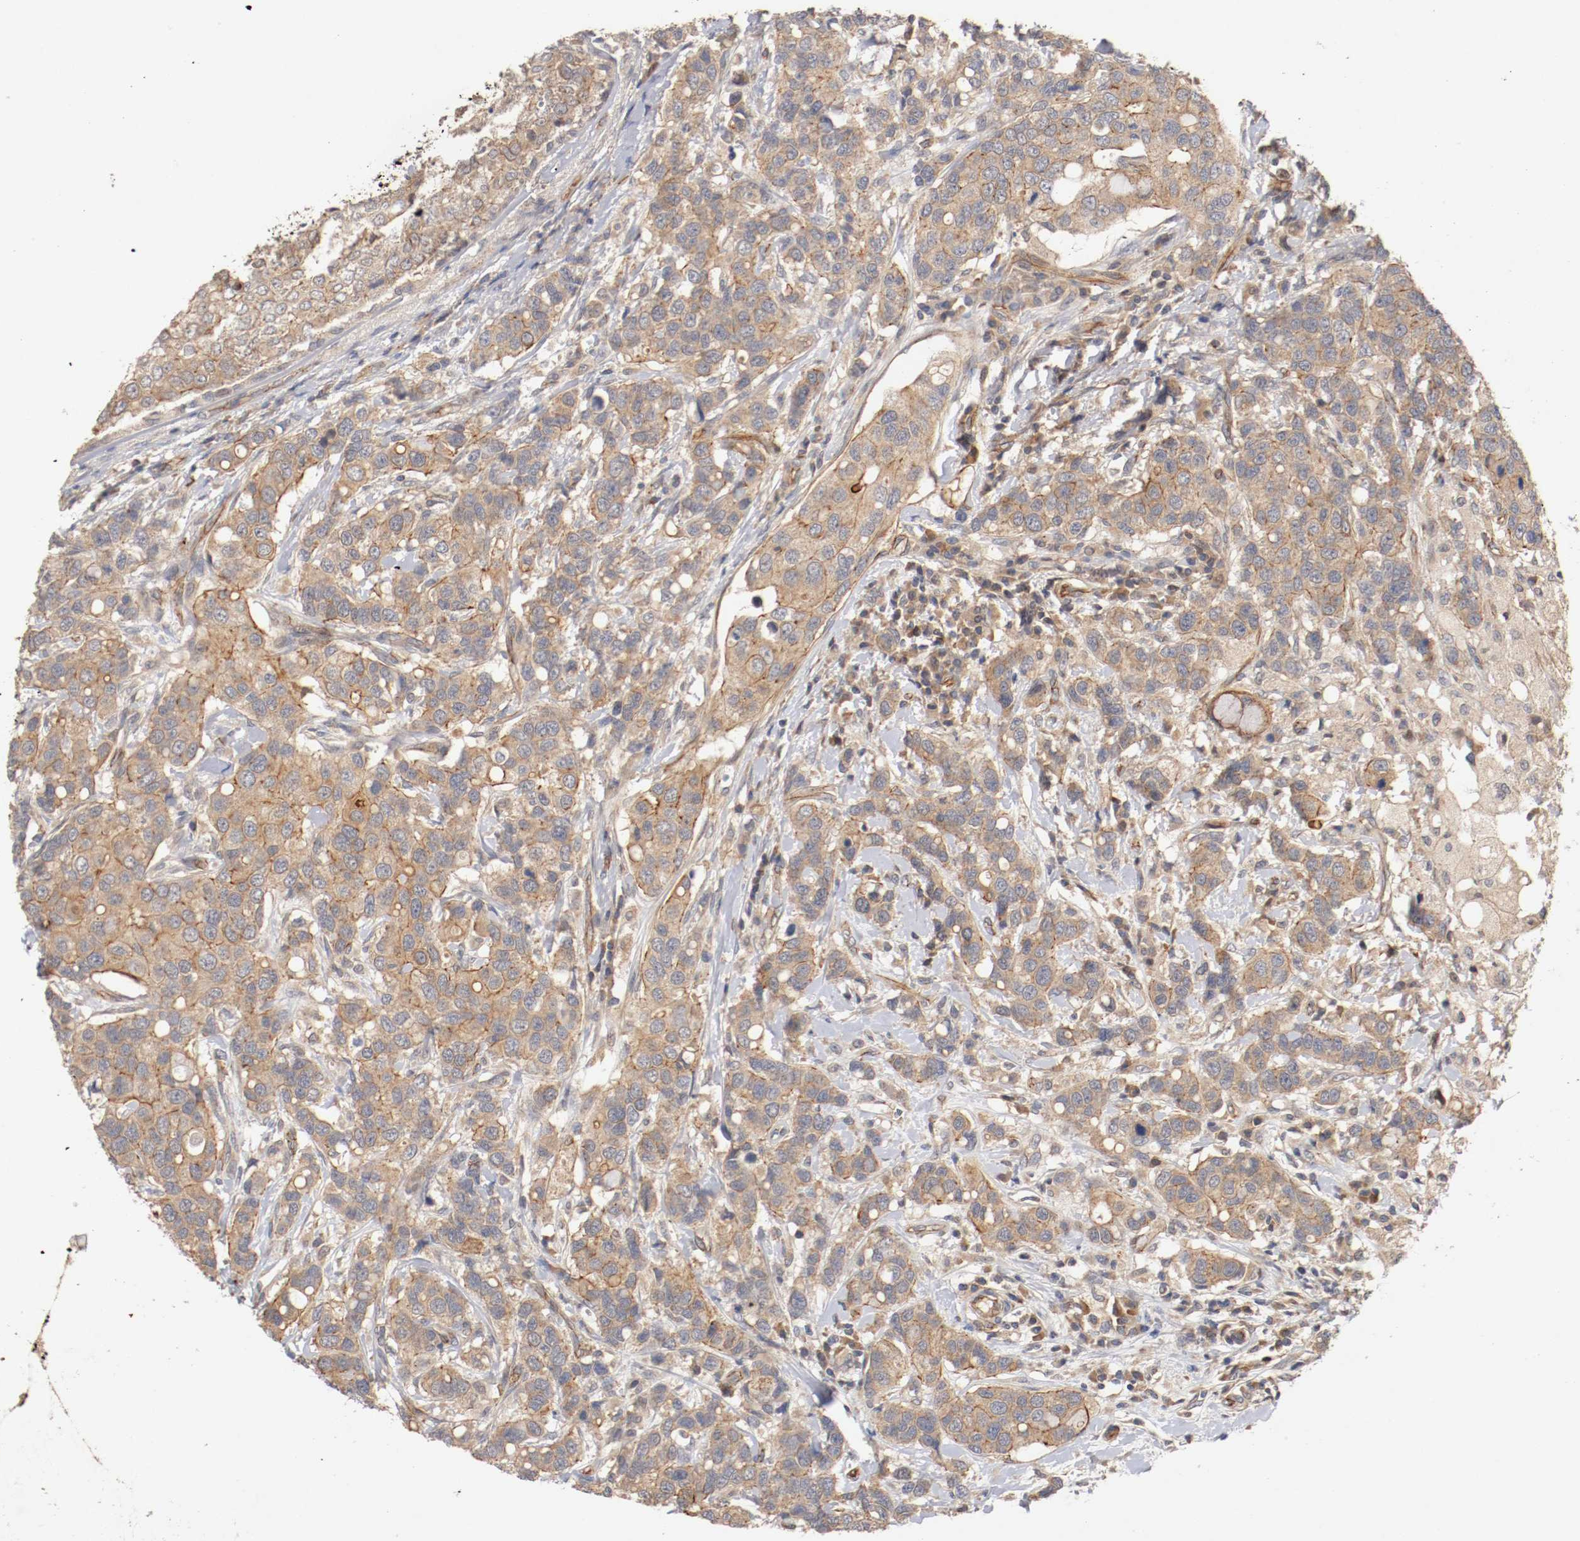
{"staining": {"intensity": "moderate", "quantity": ">75%", "location": "cytoplasmic/membranous"}, "tissue": "breast cancer", "cell_type": "Tumor cells", "image_type": "cancer", "snomed": [{"axis": "morphology", "description": "Duct carcinoma"}, {"axis": "topography", "description": "Breast"}], "caption": "Breast cancer stained with a brown dye displays moderate cytoplasmic/membranous positive staining in about >75% of tumor cells.", "gene": "TYK2", "patient": {"sex": "female", "age": 27}}